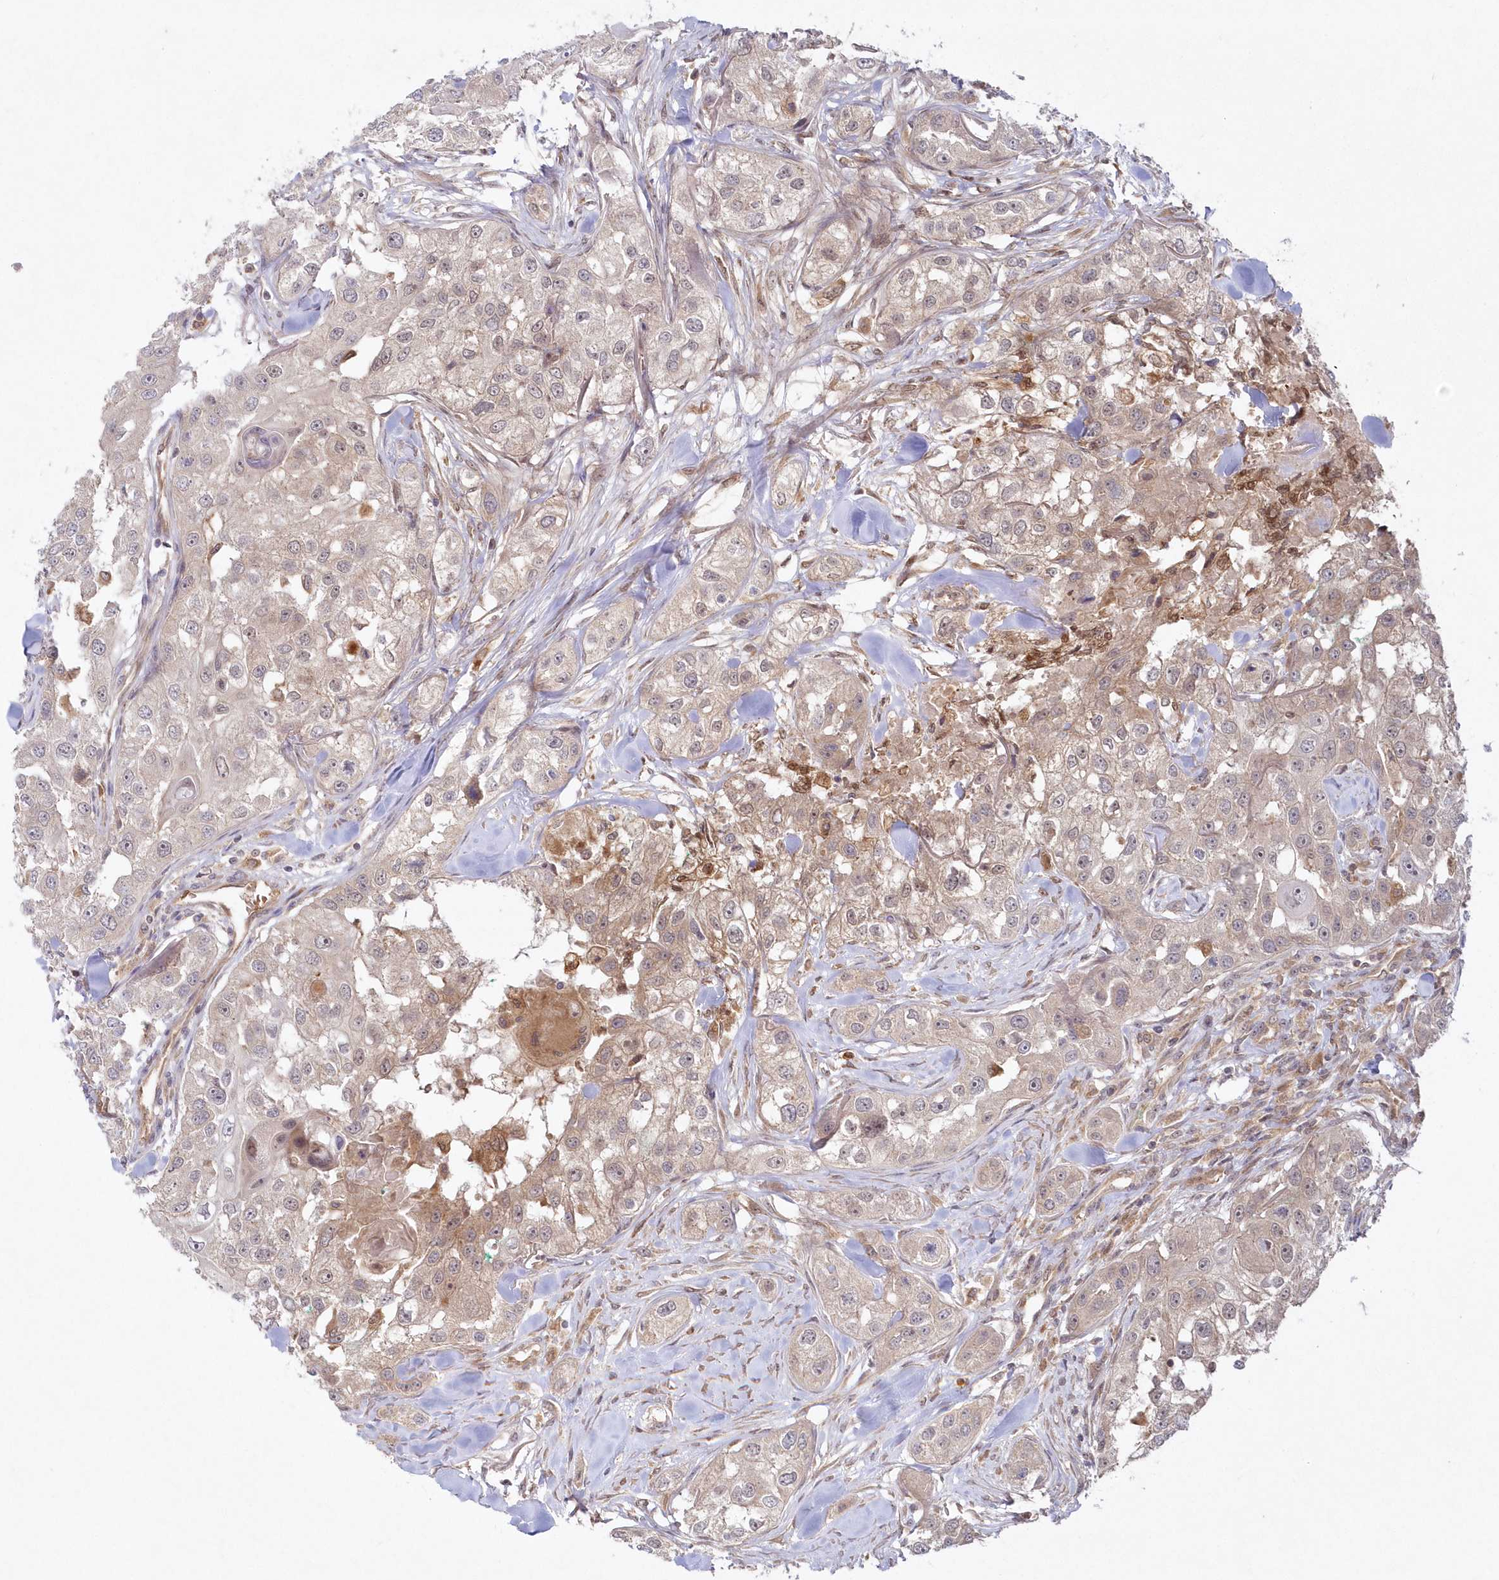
{"staining": {"intensity": "weak", "quantity": "<25%", "location": "cytoplasmic/membranous"}, "tissue": "head and neck cancer", "cell_type": "Tumor cells", "image_type": "cancer", "snomed": [{"axis": "morphology", "description": "Normal tissue, NOS"}, {"axis": "morphology", "description": "Squamous cell carcinoma, NOS"}, {"axis": "topography", "description": "Skeletal muscle"}, {"axis": "topography", "description": "Head-Neck"}], "caption": "Human squamous cell carcinoma (head and neck) stained for a protein using immunohistochemistry (IHC) displays no expression in tumor cells.", "gene": "GBE1", "patient": {"sex": "male", "age": 51}}